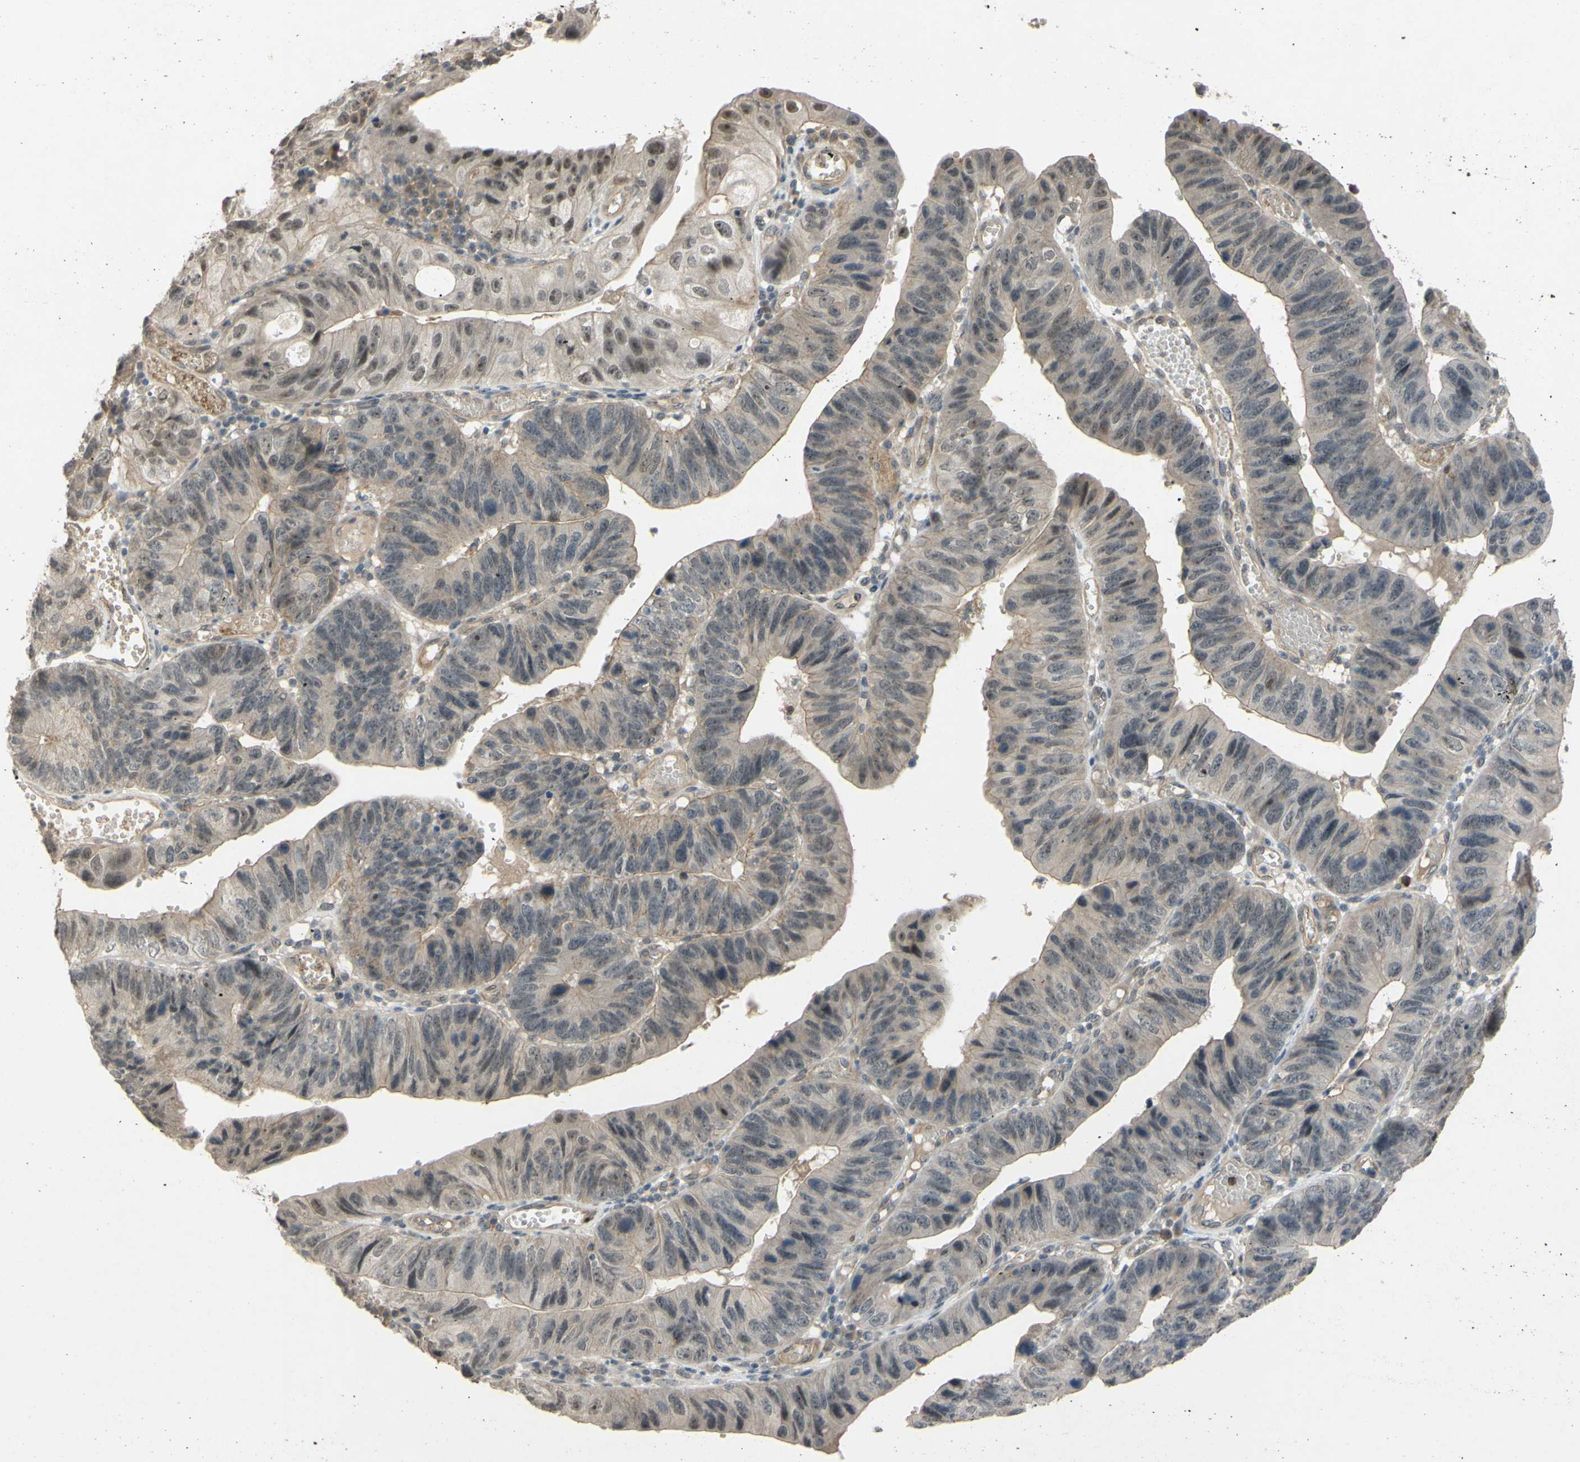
{"staining": {"intensity": "weak", "quantity": "25%-75%", "location": "cytoplasmic/membranous,nuclear"}, "tissue": "stomach cancer", "cell_type": "Tumor cells", "image_type": "cancer", "snomed": [{"axis": "morphology", "description": "Adenocarcinoma, NOS"}, {"axis": "topography", "description": "Stomach"}], "caption": "High-power microscopy captured an immunohistochemistry image of stomach cancer (adenocarcinoma), revealing weak cytoplasmic/membranous and nuclear expression in approximately 25%-75% of tumor cells.", "gene": "ALK", "patient": {"sex": "male", "age": 59}}